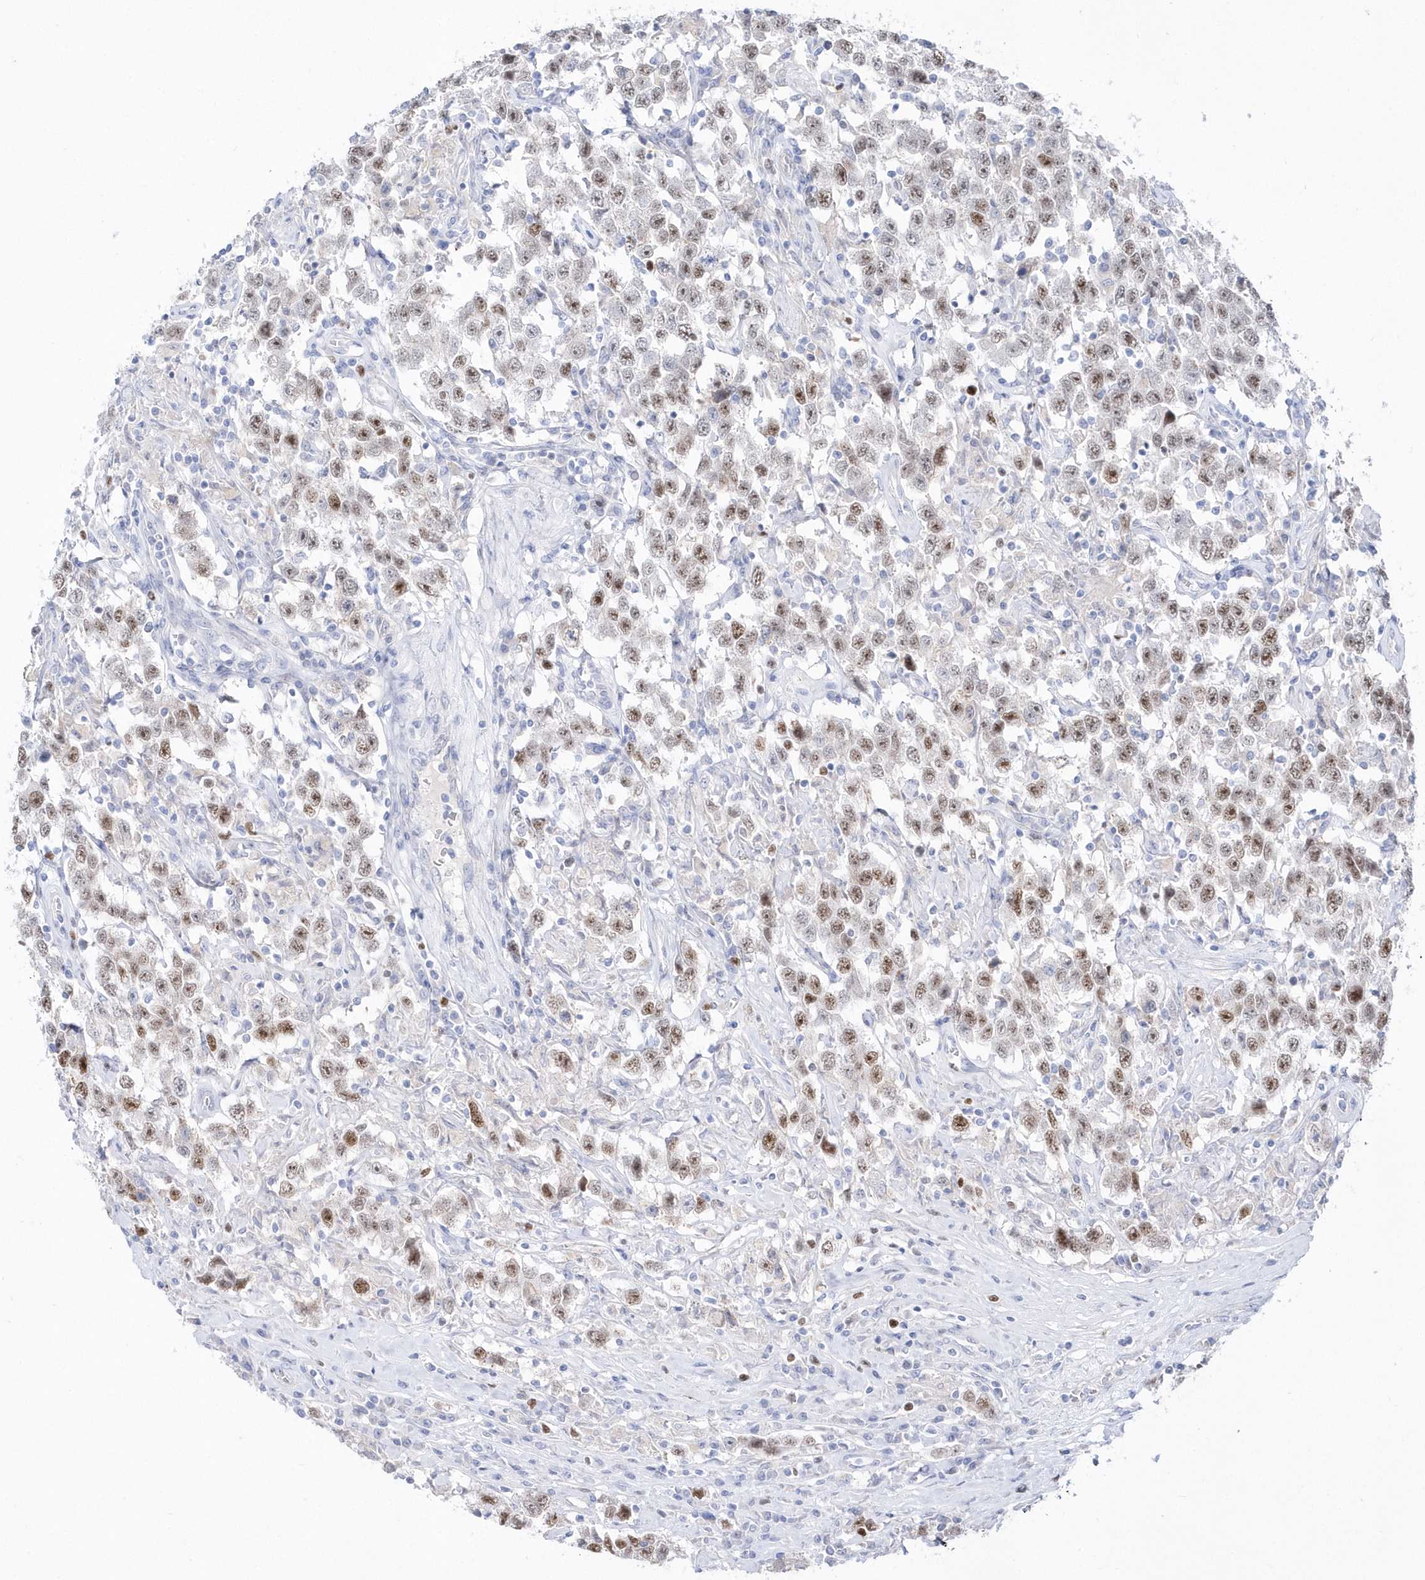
{"staining": {"intensity": "moderate", "quantity": ">75%", "location": "nuclear"}, "tissue": "testis cancer", "cell_type": "Tumor cells", "image_type": "cancer", "snomed": [{"axis": "morphology", "description": "Seminoma, NOS"}, {"axis": "topography", "description": "Testis"}], "caption": "Protein staining by IHC reveals moderate nuclear staining in about >75% of tumor cells in testis cancer.", "gene": "TMCO6", "patient": {"sex": "male", "age": 41}}